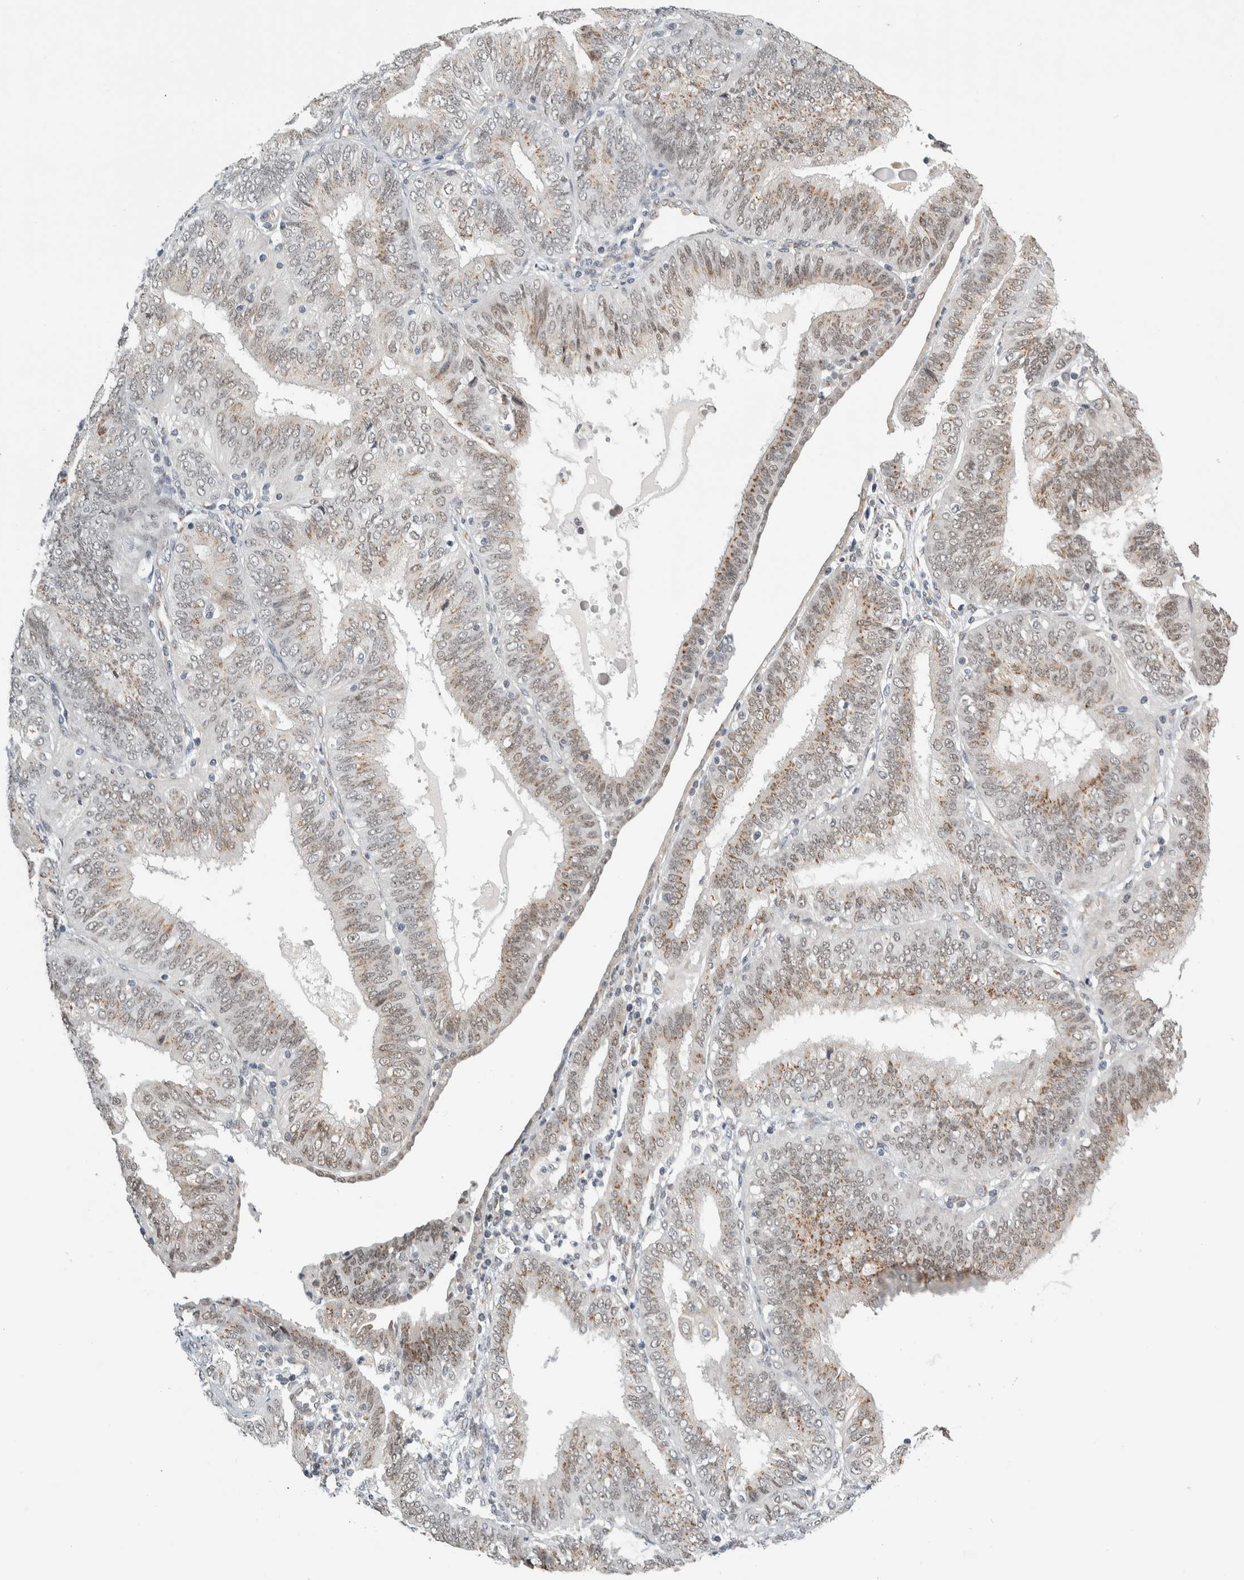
{"staining": {"intensity": "weak", "quantity": ">75%", "location": "cytoplasmic/membranous"}, "tissue": "endometrial cancer", "cell_type": "Tumor cells", "image_type": "cancer", "snomed": [{"axis": "morphology", "description": "Adenocarcinoma, NOS"}, {"axis": "topography", "description": "Endometrium"}], "caption": "Immunohistochemical staining of adenocarcinoma (endometrial) displays weak cytoplasmic/membranous protein expression in approximately >75% of tumor cells.", "gene": "ZMYND8", "patient": {"sex": "female", "age": 58}}